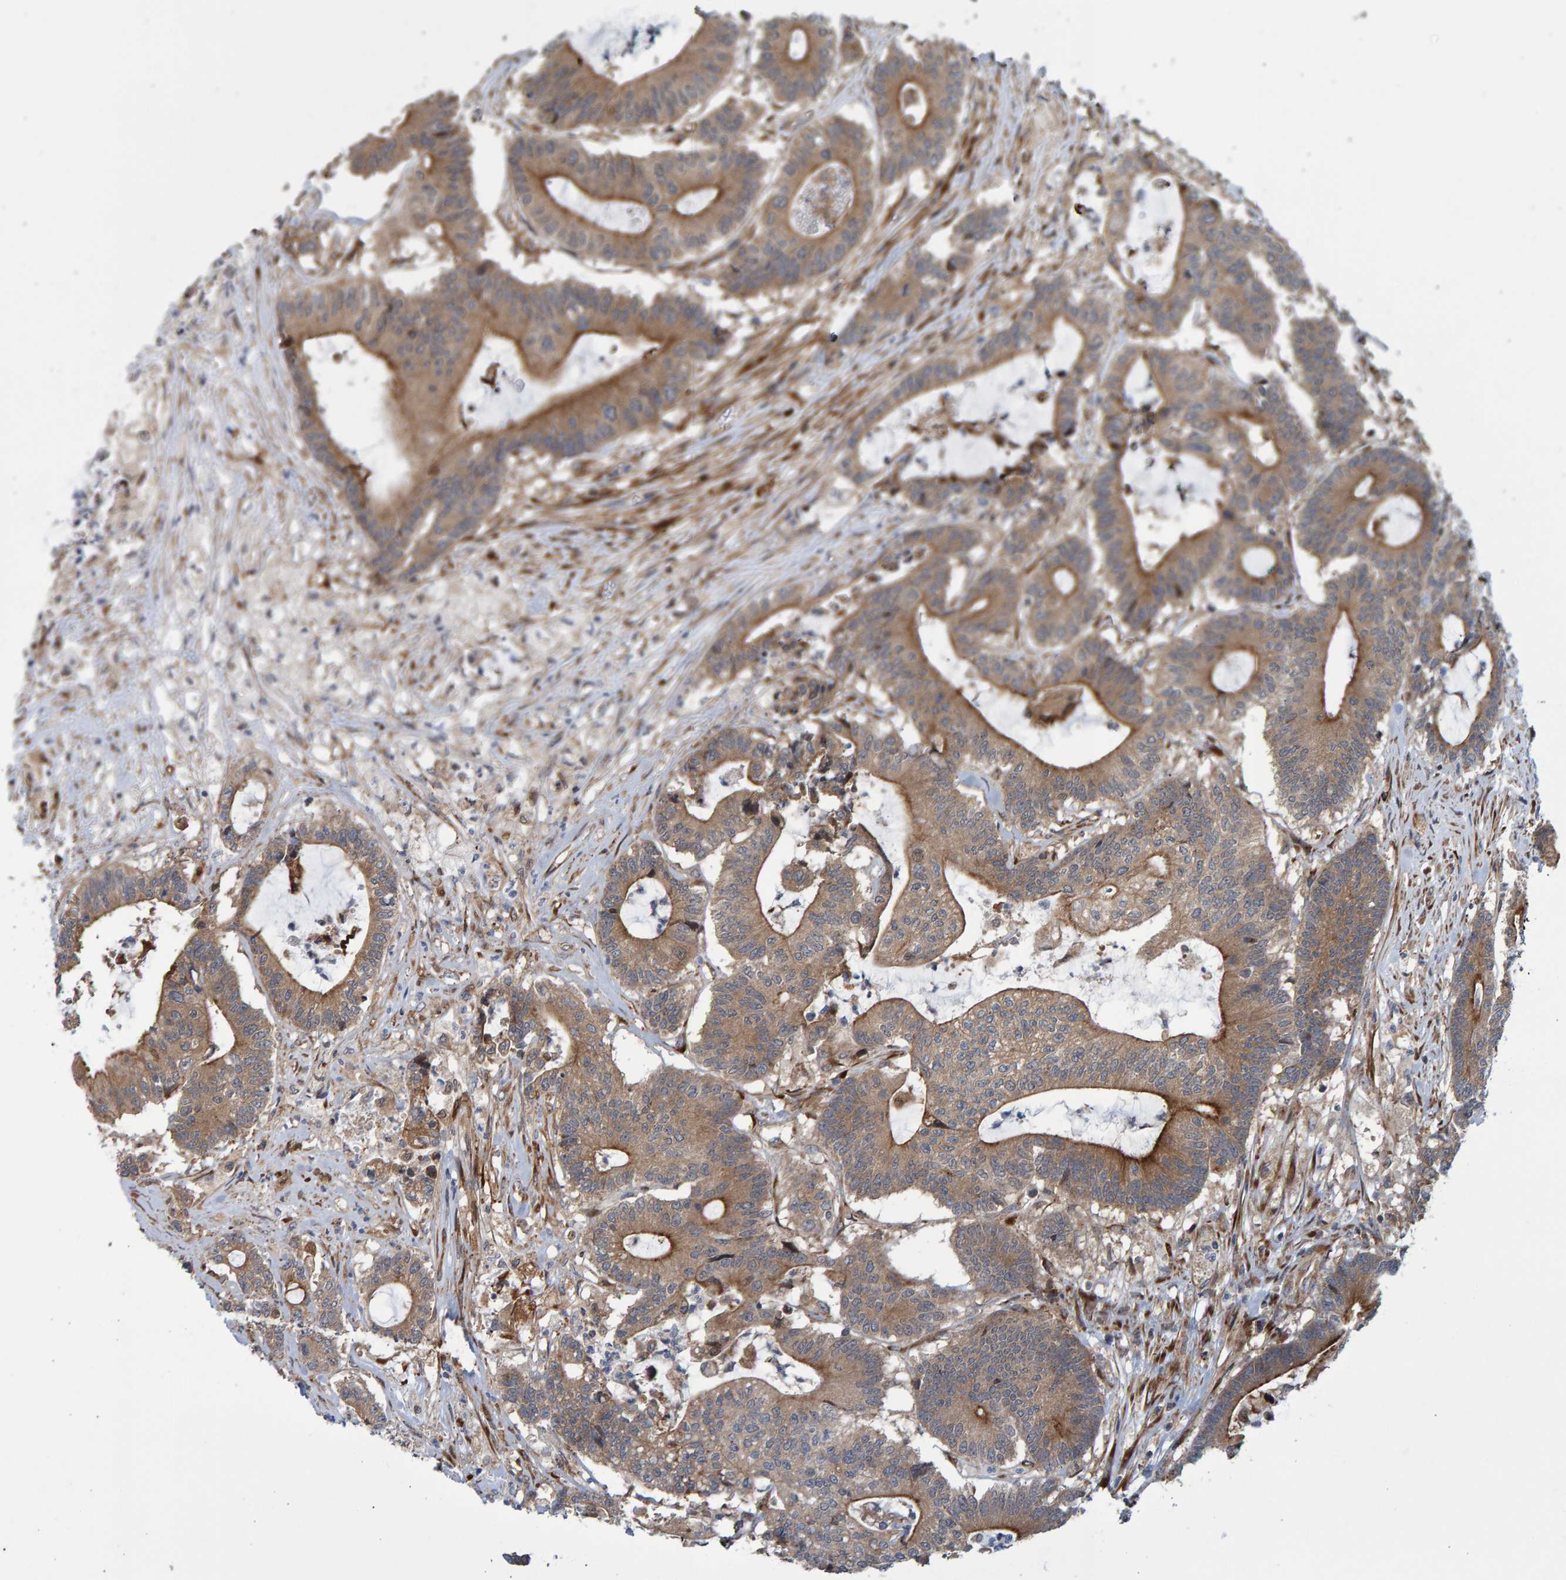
{"staining": {"intensity": "moderate", "quantity": ">75%", "location": "cytoplasmic/membranous"}, "tissue": "colorectal cancer", "cell_type": "Tumor cells", "image_type": "cancer", "snomed": [{"axis": "morphology", "description": "Adenocarcinoma, NOS"}, {"axis": "topography", "description": "Colon"}], "caption": "Colorectal cancer (adenocarcinoma) was stained to show a protein in brown. There is medium levels of moderate cytoplasmic/membranous positivity in about >75% of tumor cells.", "gene": "LRBA", "patient": {"sex": "female", "age": 84}}